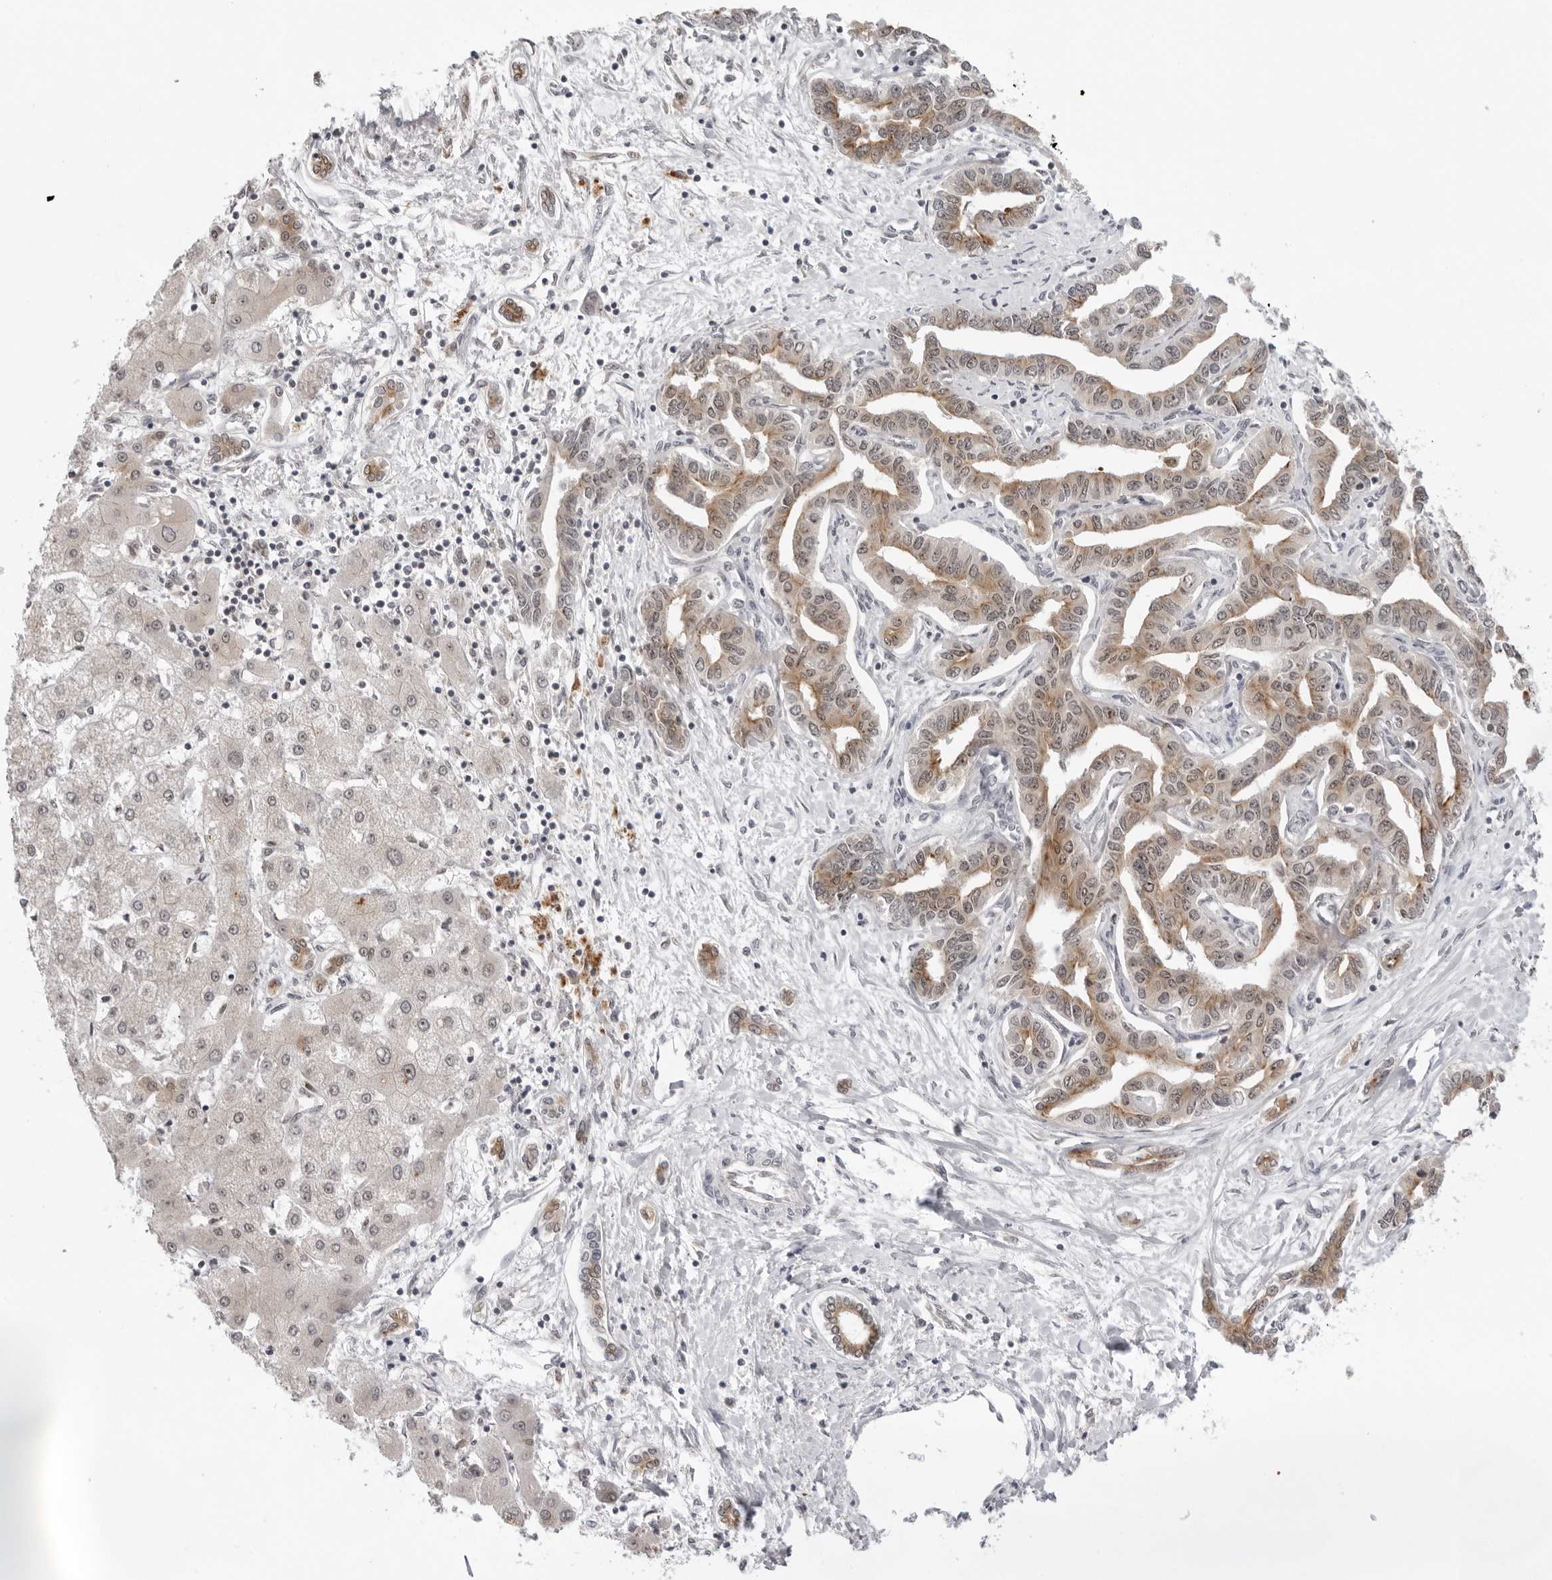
{"staining": {"intensity": "moderate", "quantity": ">75%", "location": "cytoplasmic/membranous"}, "tissue": "liver cancer", "cell_type": "Tumor cells", "image_type": "cancer", "snomed": [{"axis": "morphology", "description": "Cholangiocarcinoma"}, {"axis": "topography", "description": "Liver"}], "caption": "Approximately >75% of tumor cells in liver cancer (cholangiocarcinoma) show moderate cytoplasmic/membranous protein expression as visualized by brown immunohistochemical staining.", "gene": "EXOSC10", "patient": {"sex": "male", "age": 59}}